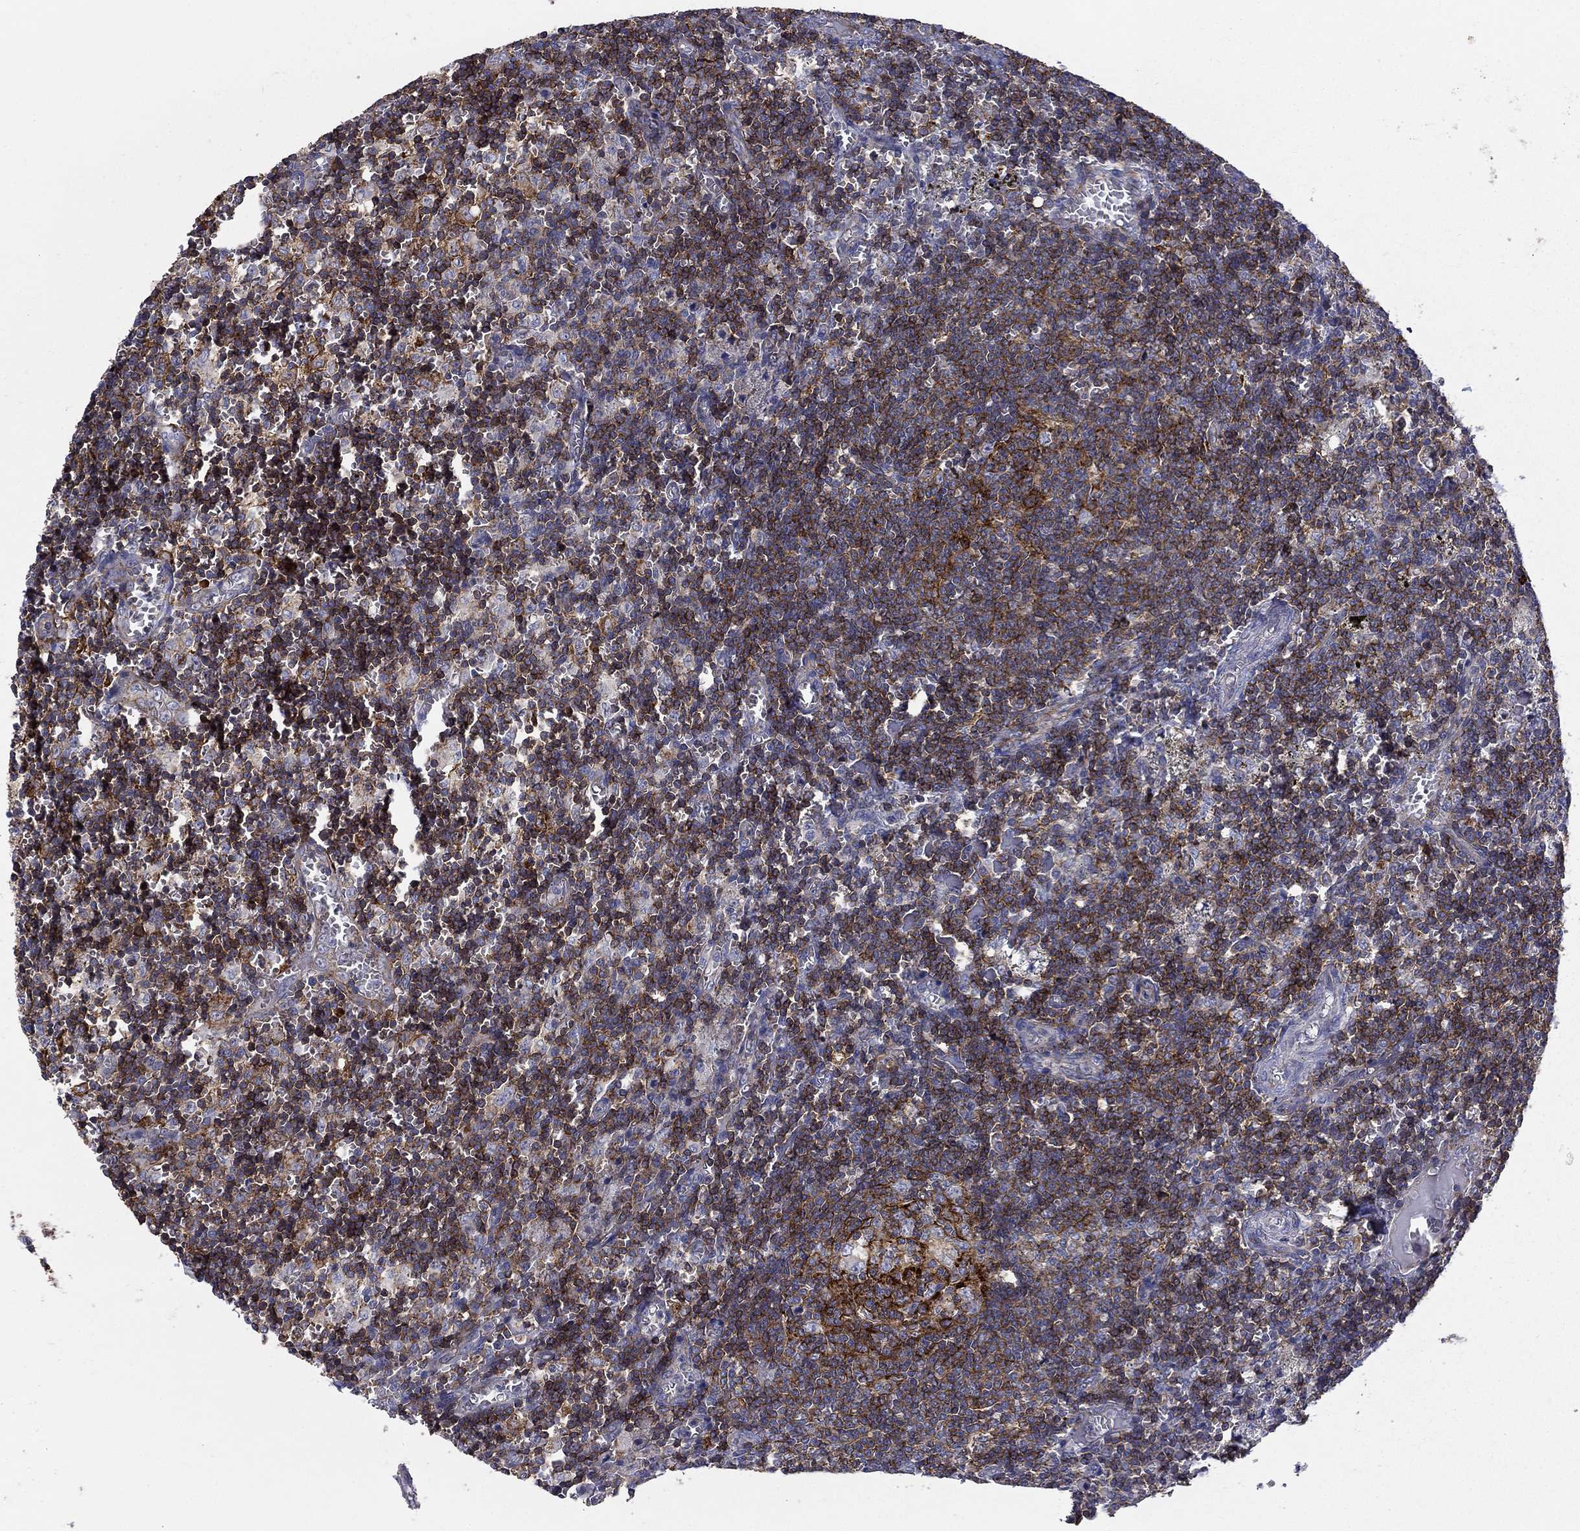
{"staining": {"intensity": "strong", "quantity": "25%-75%", "location": "cytoplasmic/membranous"}, "tissue": "lymph node", "cell_type": "Germinal center cells", "image_type": "normal", "snomed": [{"axis": "morphology", "description": "Normal tissue, NOS"}, {"axis": "topography", "description": "Lymph node"}], "caption": "Unremarkable lymph node demonstrates strong cytoplasmic/membranous positivity in approximately 25%-75% of germinal center cells.", "gene": "SIT1", "patient": {"sex": "male", "age": 62}}